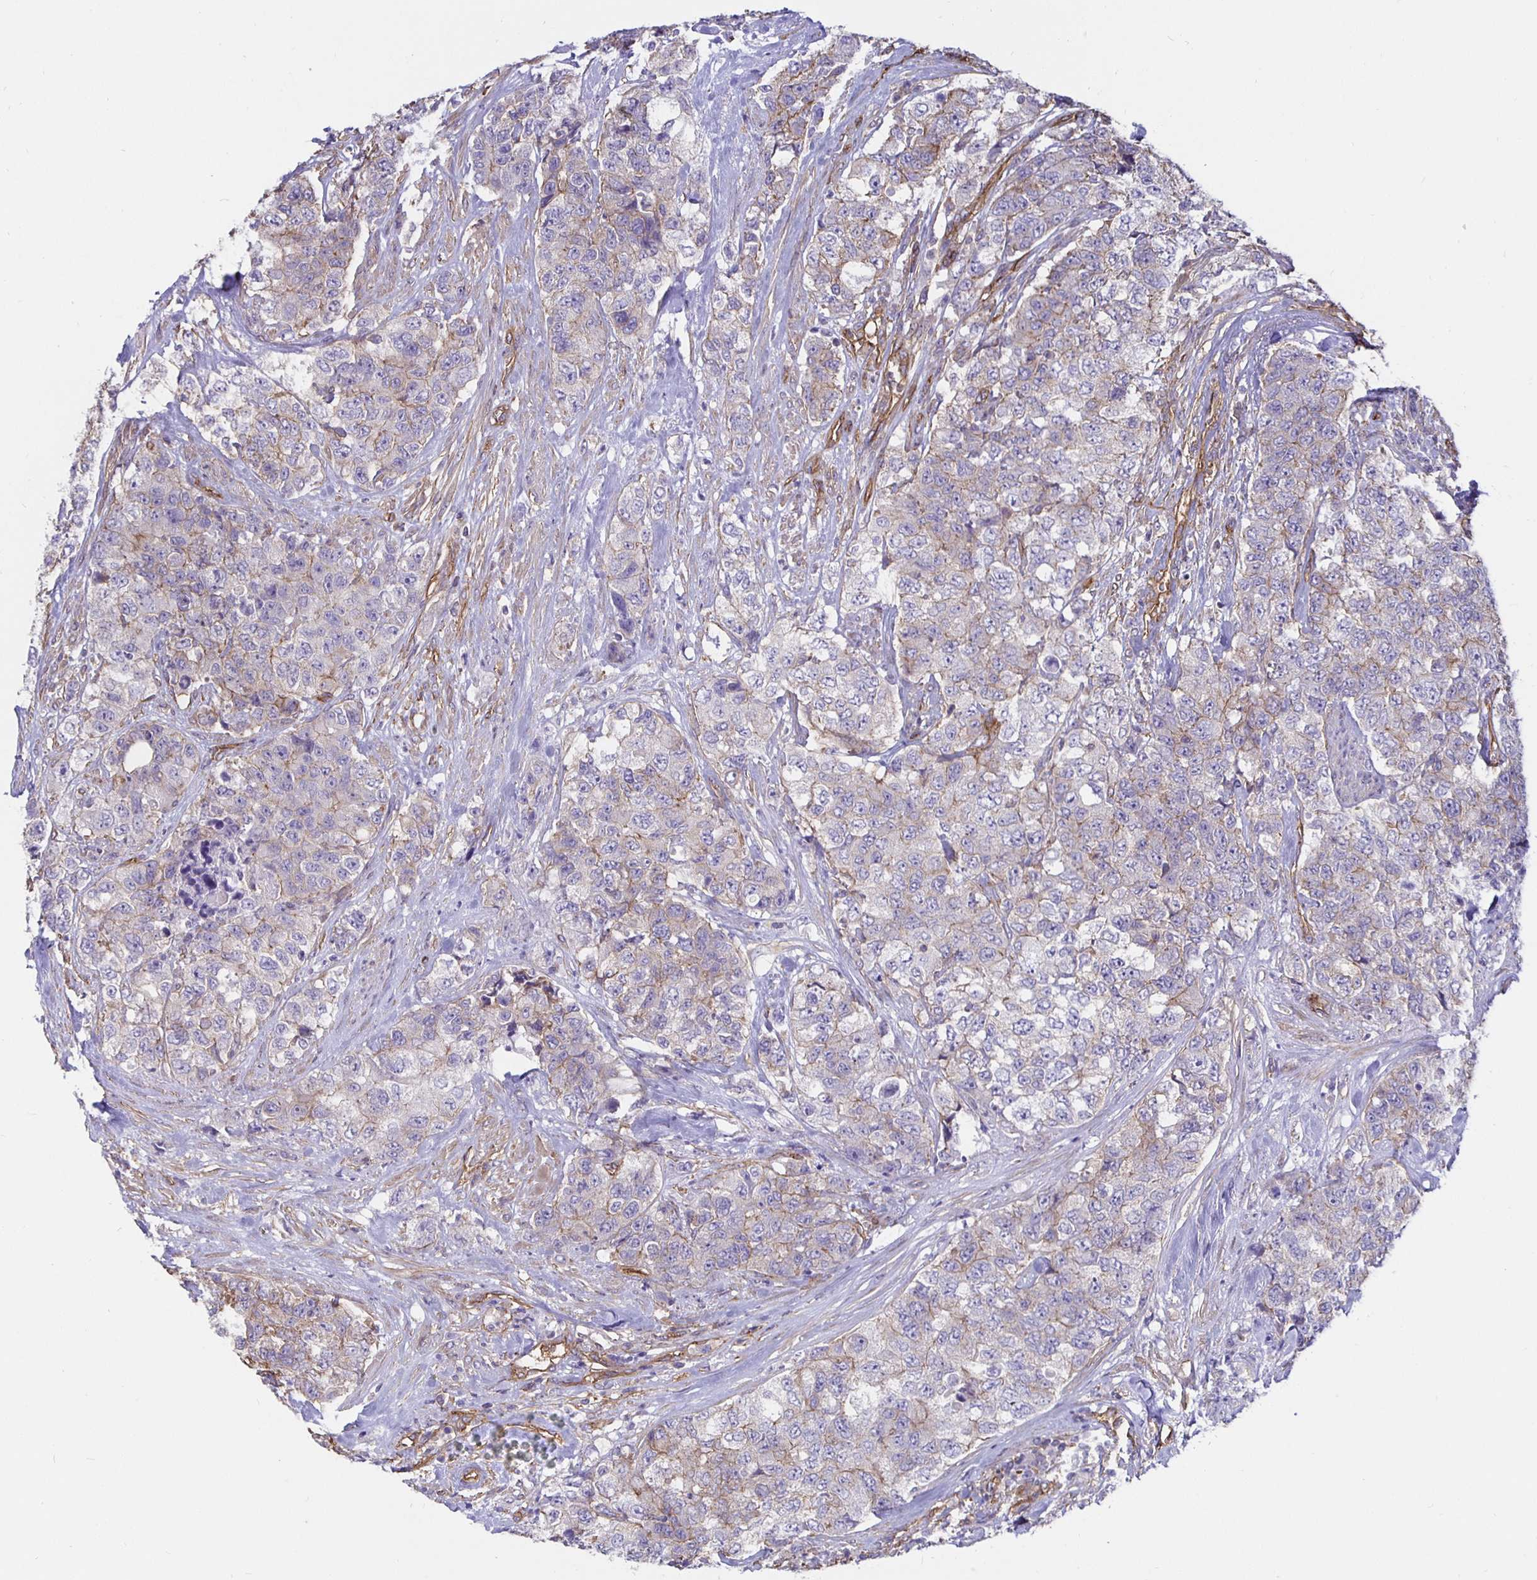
{"staining": {"intensity": "weak", "quantity": "<25%", "location": "cytoplasmic/membranous"}, "tissue": "urothelial cancer", "cell_type": "Tumor cells", "image_type": "cancer", "snomed": [{"axis": "morphology", "description": "Urothelial carcinoma, High grade"}, {"axis": "topography", "description": "Urinary bladder"}], "caption": "The image exhibits no significant staining in tumor cells of urothelial cancer. Nuclei are stained in blue.", "gene": "ARHGEF39", "patient": {"sex": "female", "age": 78}}